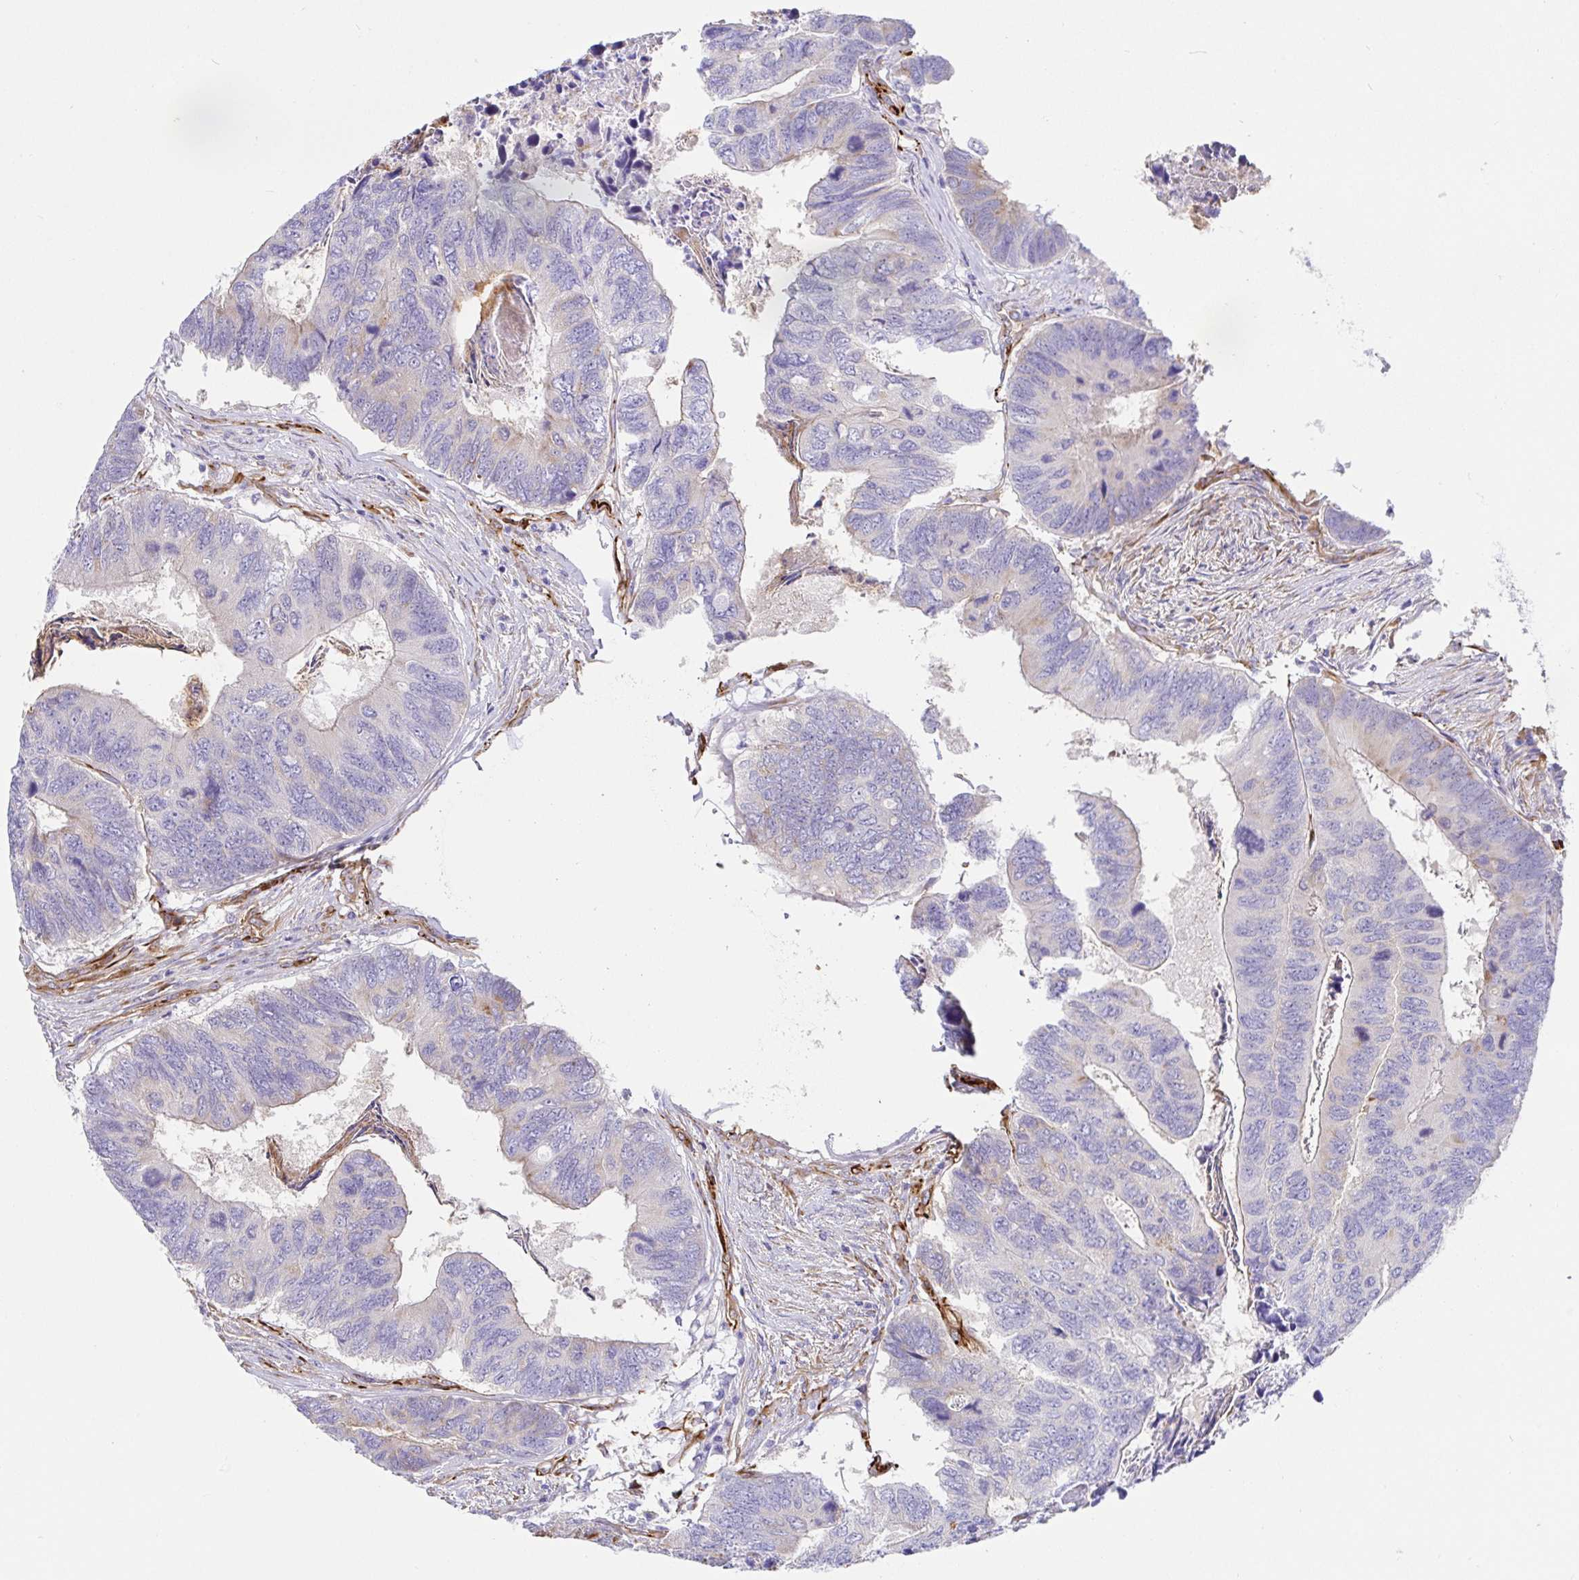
{"staining": {"intensity": "weak", "quantity": "<25%", "location": "cytoplasmic/membranous"}, "tissue": "colorectal cancer", "cell_type": "Tumor cells", "image_type": "cancer", "snomed": [{"axis": "morphology", "description": "Adenocarcinoma, NOS"}, {"axis": "topography", "description": "Colon"}], "caption": "High power microscopy photomicrograph of an IHC micrograph of colorectal cancer, revealing no significant expression in tumor cells.", "gene": "DOCK1", "patient": {"sex": "female", "age": 67}}